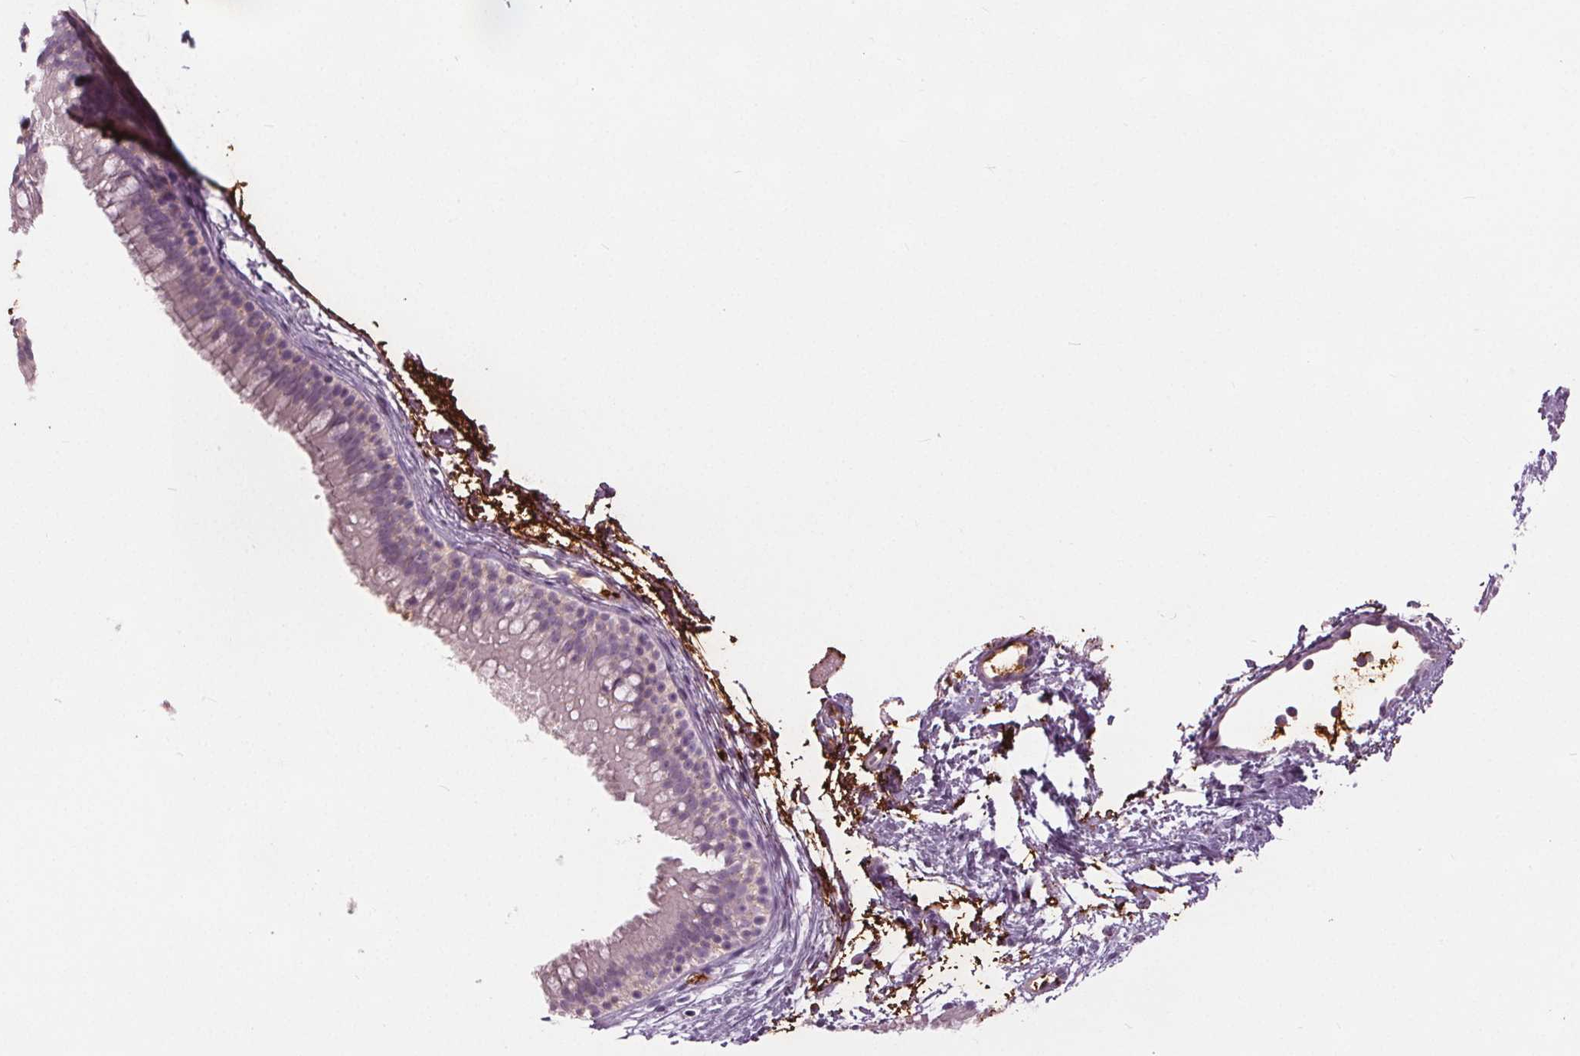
{"staining": {"intensity": "negative", "quantity": "none", "location": "none"}, "tissue": "nasopharynx", "cell_type": "Respiratory epithelial cells", "image_type": "normal", "snomed": [{"axis": "morphology", "description": "Normal tissue, NOS"}, {"axis": "topography", "description": "Nasopharynx"}], "caption": "This histopathology image is of benign nasopharynx stained with immunohistochemistry to label a protein in brown with the nuclei are counter-stained blue. There is no expression in respiratory epithelial cells.", "gene": "SLC4A1", "patient": {"sex": "male", "age": 58}}